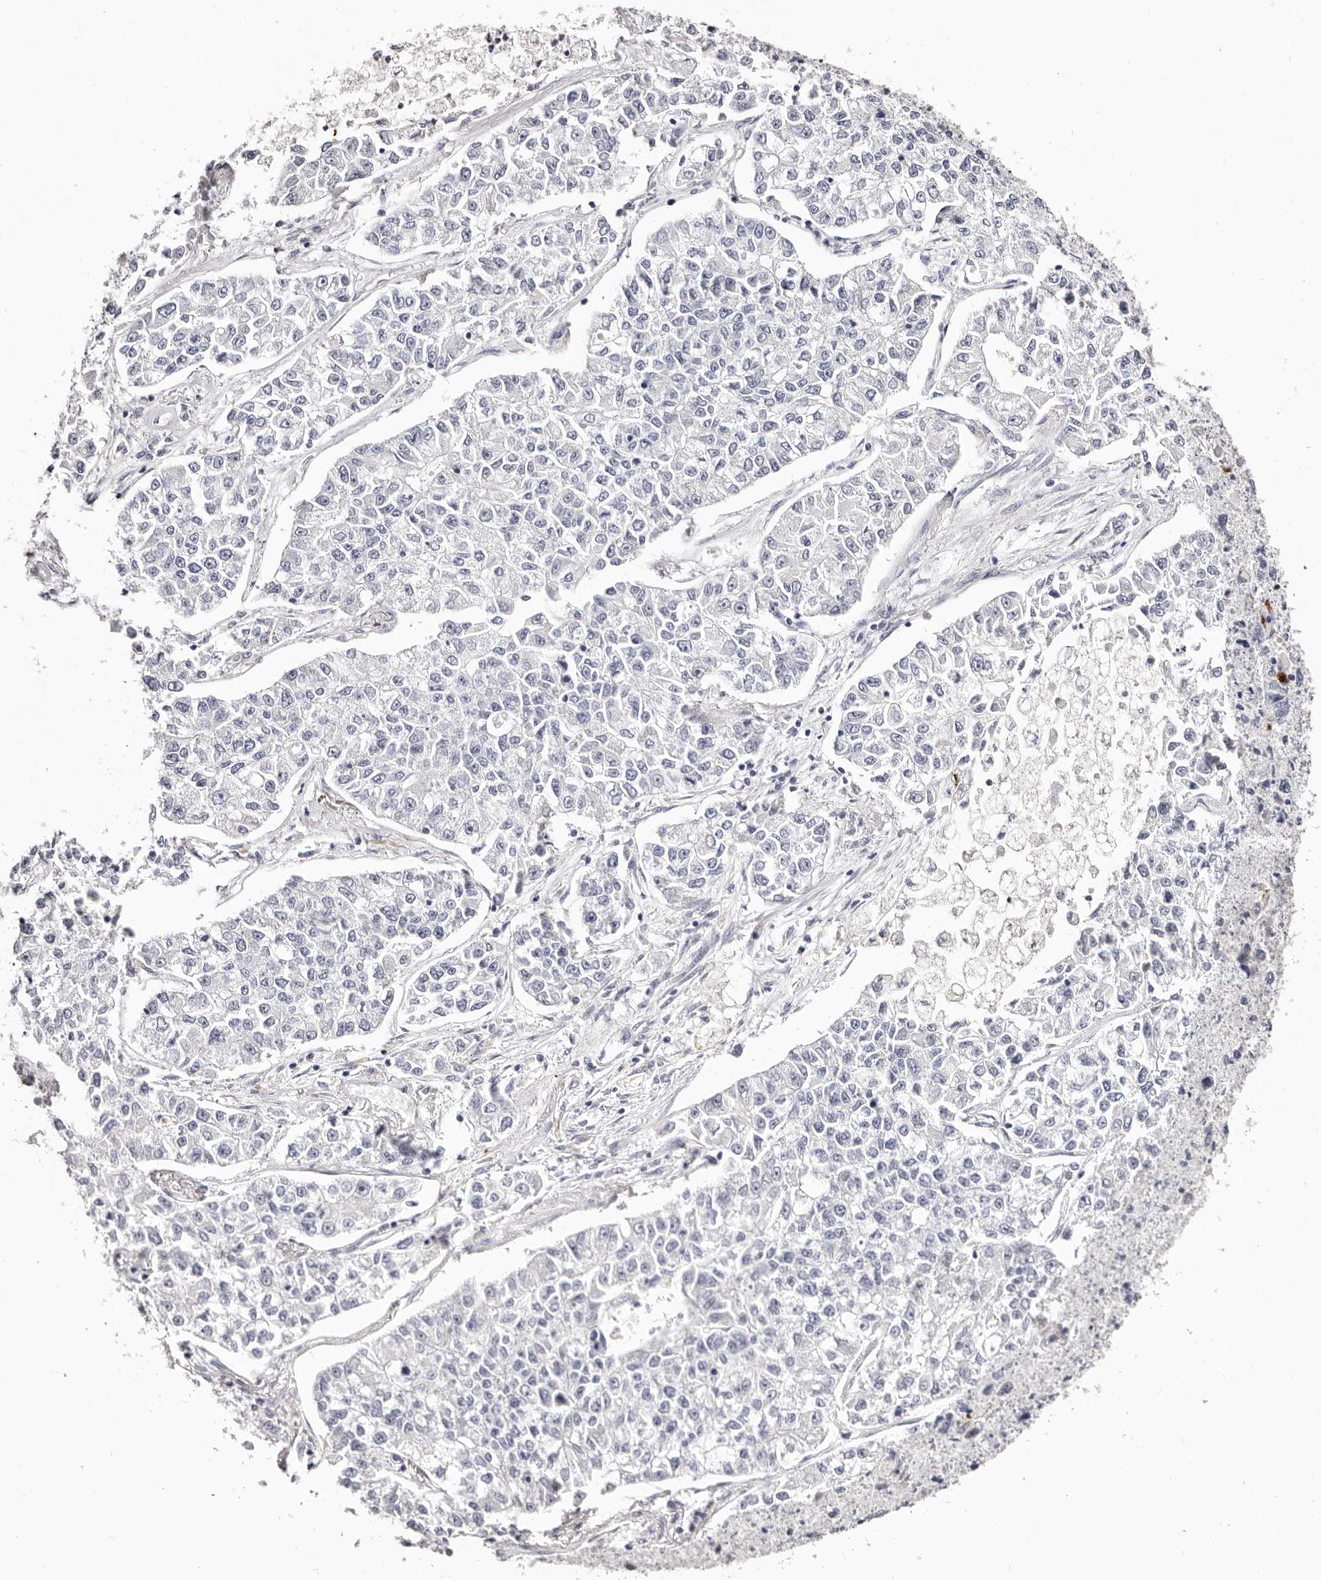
{"staining": {"intensity": "negative", "quantity": "none", "location": "none"}, "tissue": "lung cancer", "cell_type": "Tumor cells", "image_type": "cancer", "snomed": [{"axis": "morphology", "description": "Adenocarcinoma, NOS"}, {"axis": "topography", "description": "Lung"}], "caption": "The immunohistochemistry (IHC) histopathology image has no significant expression in tumor cells of lung adenocarcinoma tissue.", "gene": "PF4", "patient": {"sex": "male", "age": 49}}